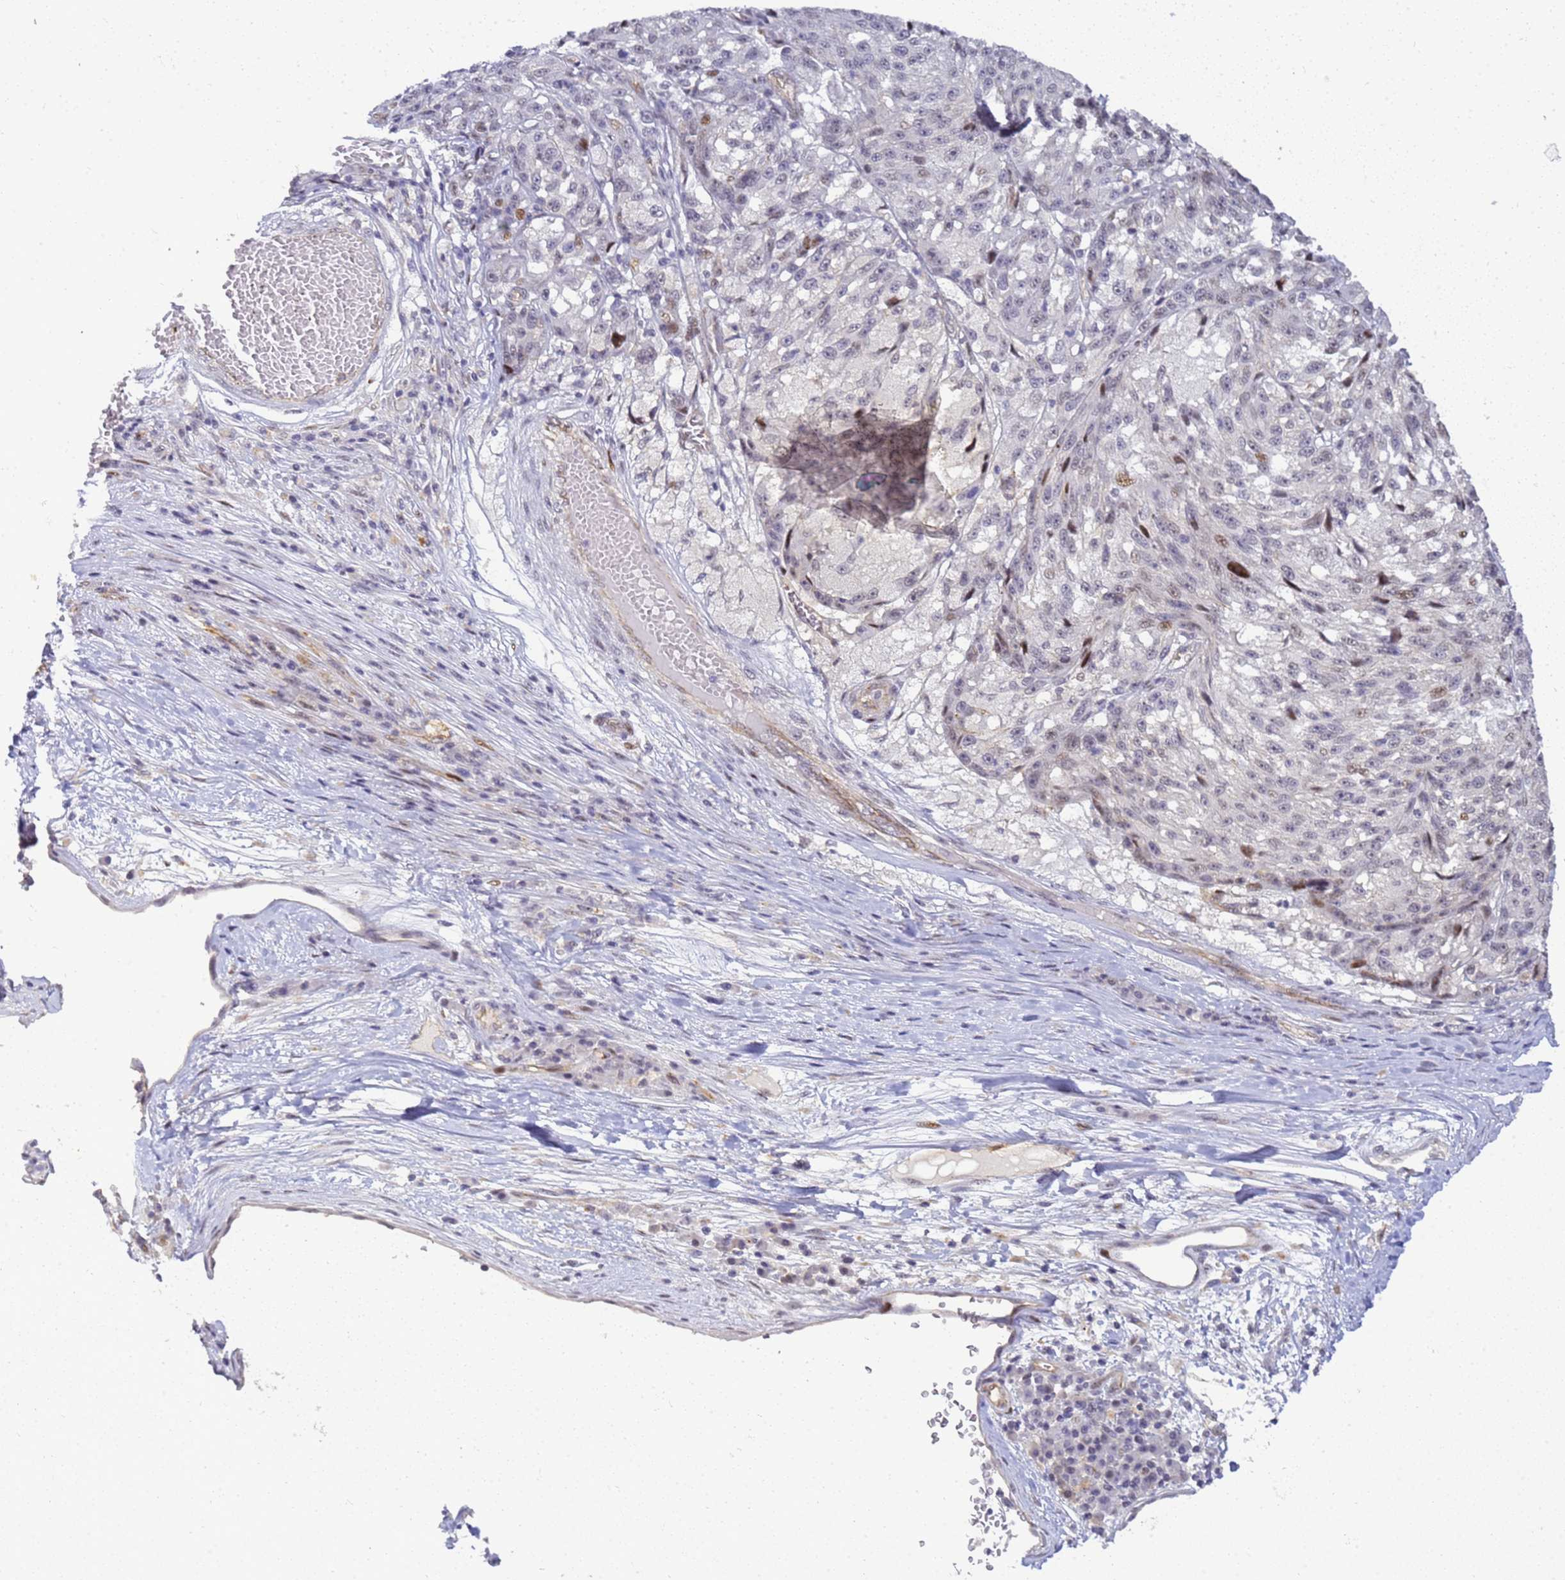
{"staining": {"intensity": "negative", "quantity": "none", "location": "none"}, "tissue": "melanoma", "cell_type": "Tumor cells", "image_type": "cancer", "snomed": [{"axis": "morphology", "description": "Malignant melanoma, NOS"}, {"axis": "topography", "description": "Skin"}], "caption": "The immunohistochemistry photomicrograph has no significant expression in tumor cells of melanoma tissue. (Immunohistochemistry, brightfield microscopy, high magnification).", "gene": "GON4L", "patient": {"sex": "male", "age": 53}}